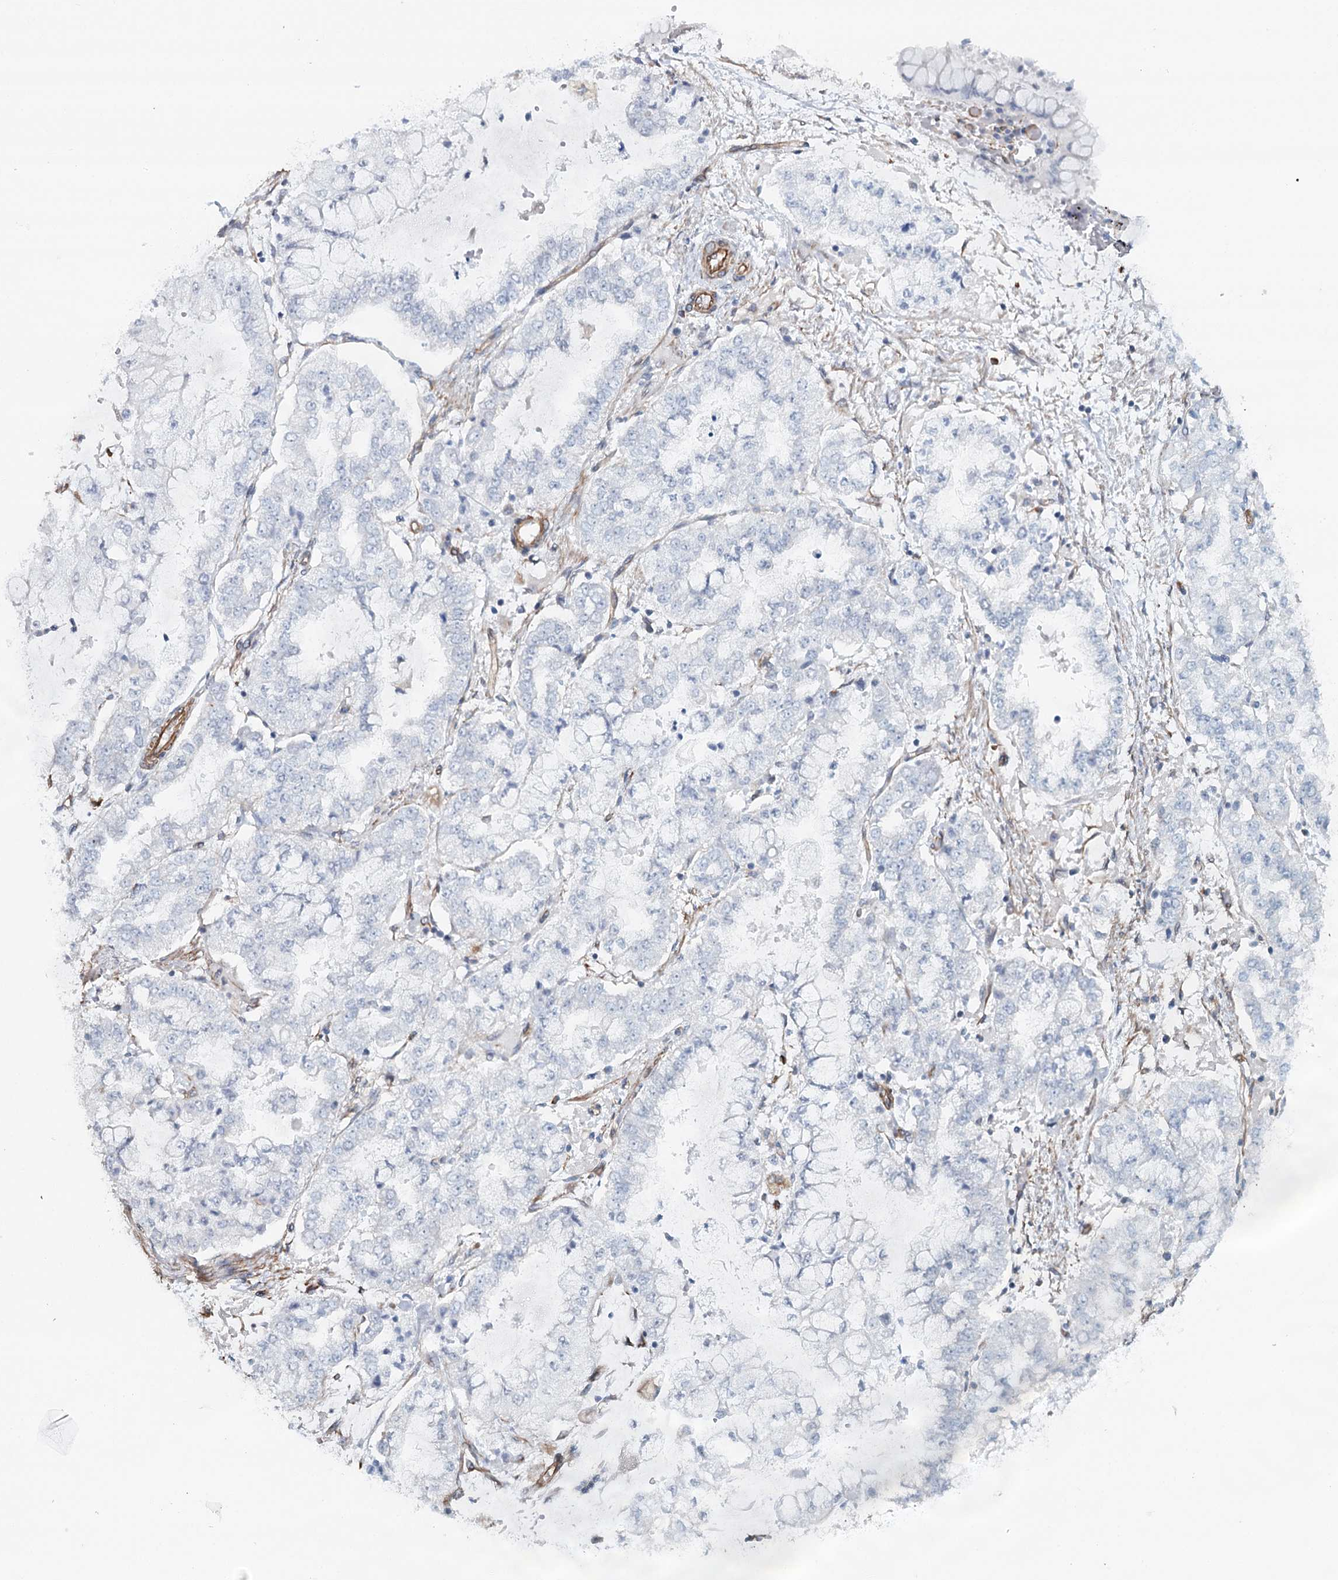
{"staining": {"intensity": "negative", "quantity": "none", "location": "none"}, "tissue": "stomach cancer", "cell_type": "Tumor cells", "image_type": "cancer", "snomed": [{"axis": "morphology", "description": "Adenocarcinoma, NOS"}, {"axis": "topography", "description": "Stomach"}], "caption": "DAB immunohistochemical staining of human adenocarcinoma (stomach) demonstrates no significant staining in tumor cells. (DAB (3,3'-diaminobenzidine) immunohistochemistry visualized using brightfield microscopy, high magnification).", "gene": "SYNPO", "patient": {"sex": "male", "age": 76}}